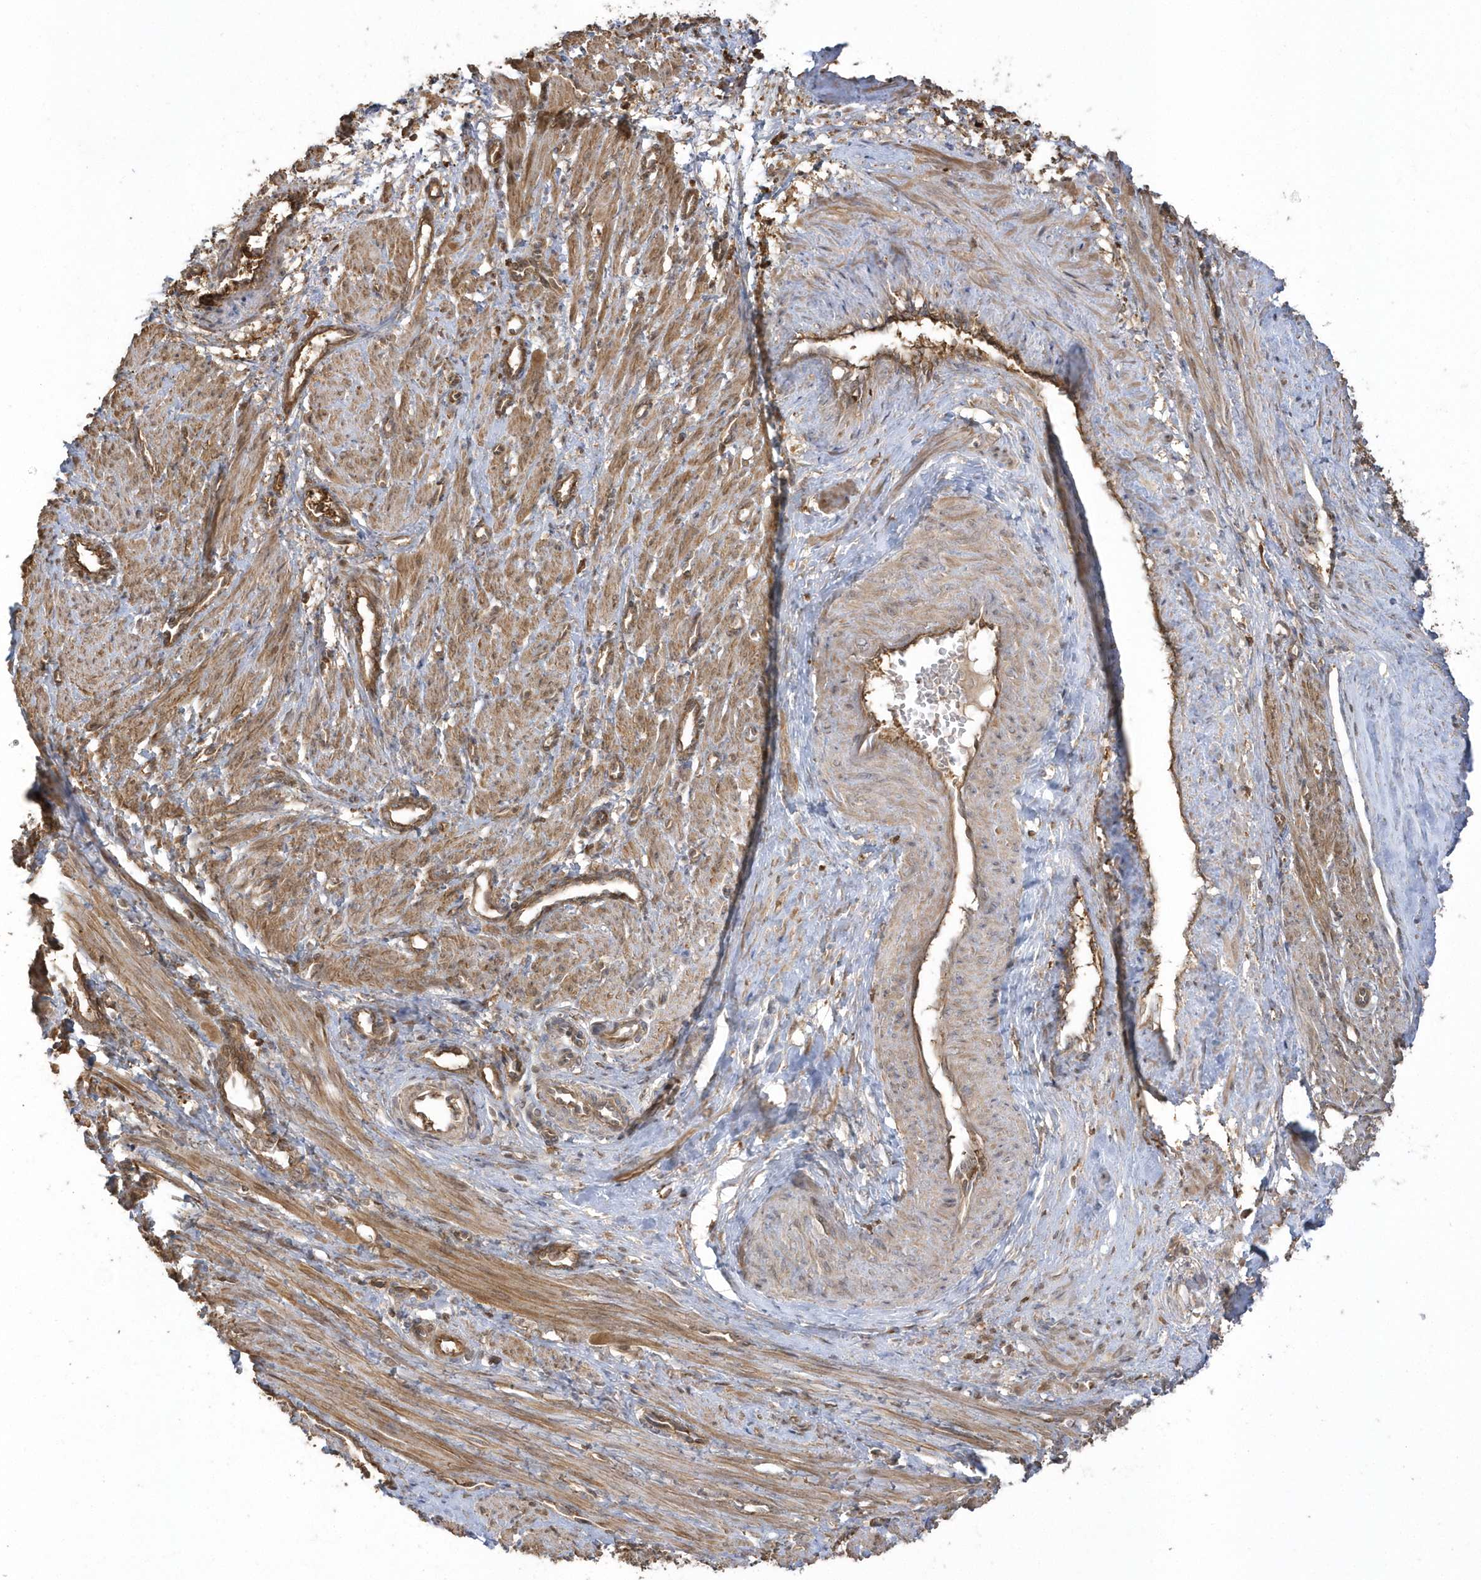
{"staining": {"intensity": "moderate", "quantity": ">75%", "location": "cytoplasmic/membranous"}, "tissue": "smooth muscle", "cell_type": "Smooth muscle cells", "image_type": "normal", "snomed": [{"axis": "morphology", "description": "Normal tissue, NOS"}, {"axis": "topography", "description": "Endometrium"}], "caption": "About >75% of smooth muscle cells in unremarkable smooth muscle reveal moderate cytoplasmic/membranous protein staining as visualized by brown immunohistochemical staining.", "gene": "HNMT", "patient": {"sex": "female", "age": 33}}